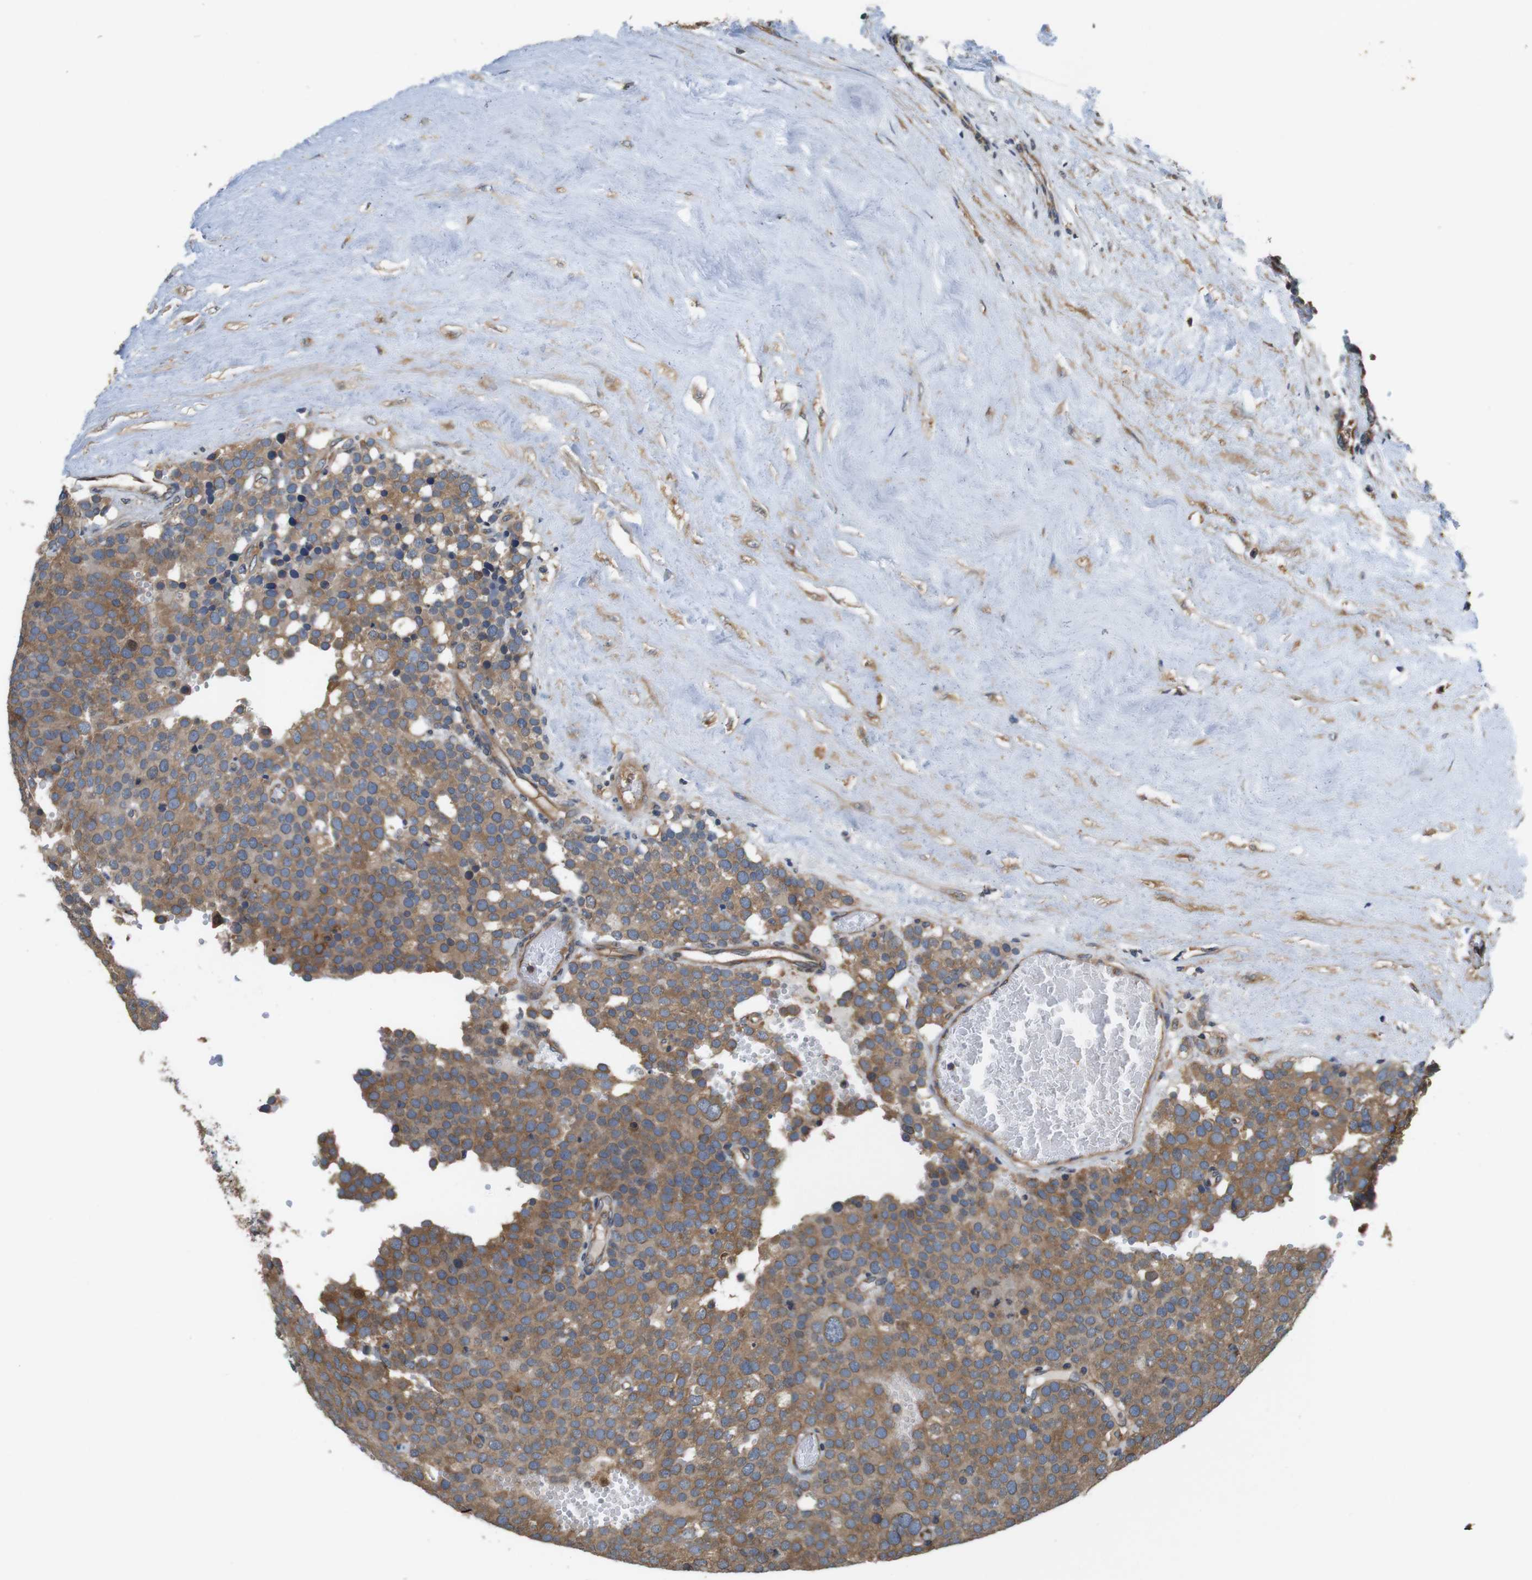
{"staining": {"intensity": "moderate", "quantity": ">75%", "location": "cytoplasmic/membranous"}, "tissue": "testis cancer", "cell_type": "Tumor cells", "image_type": "cancer", "snomed": [{"axis": "morphology", "description": "Normal tissue, NOS"}, {"axis": "morphology", "description": "Seminoma, NOS"}, {"axis": "topography", "description": "Testis"}], "caption": "Tumor cells display medium levels of moderate cytoplasmic/membranous staining in about >75% of cells in testis cancer (seminoma).", "gene": "DCTN1", "patient": {"sex": "male", "age": 71}}